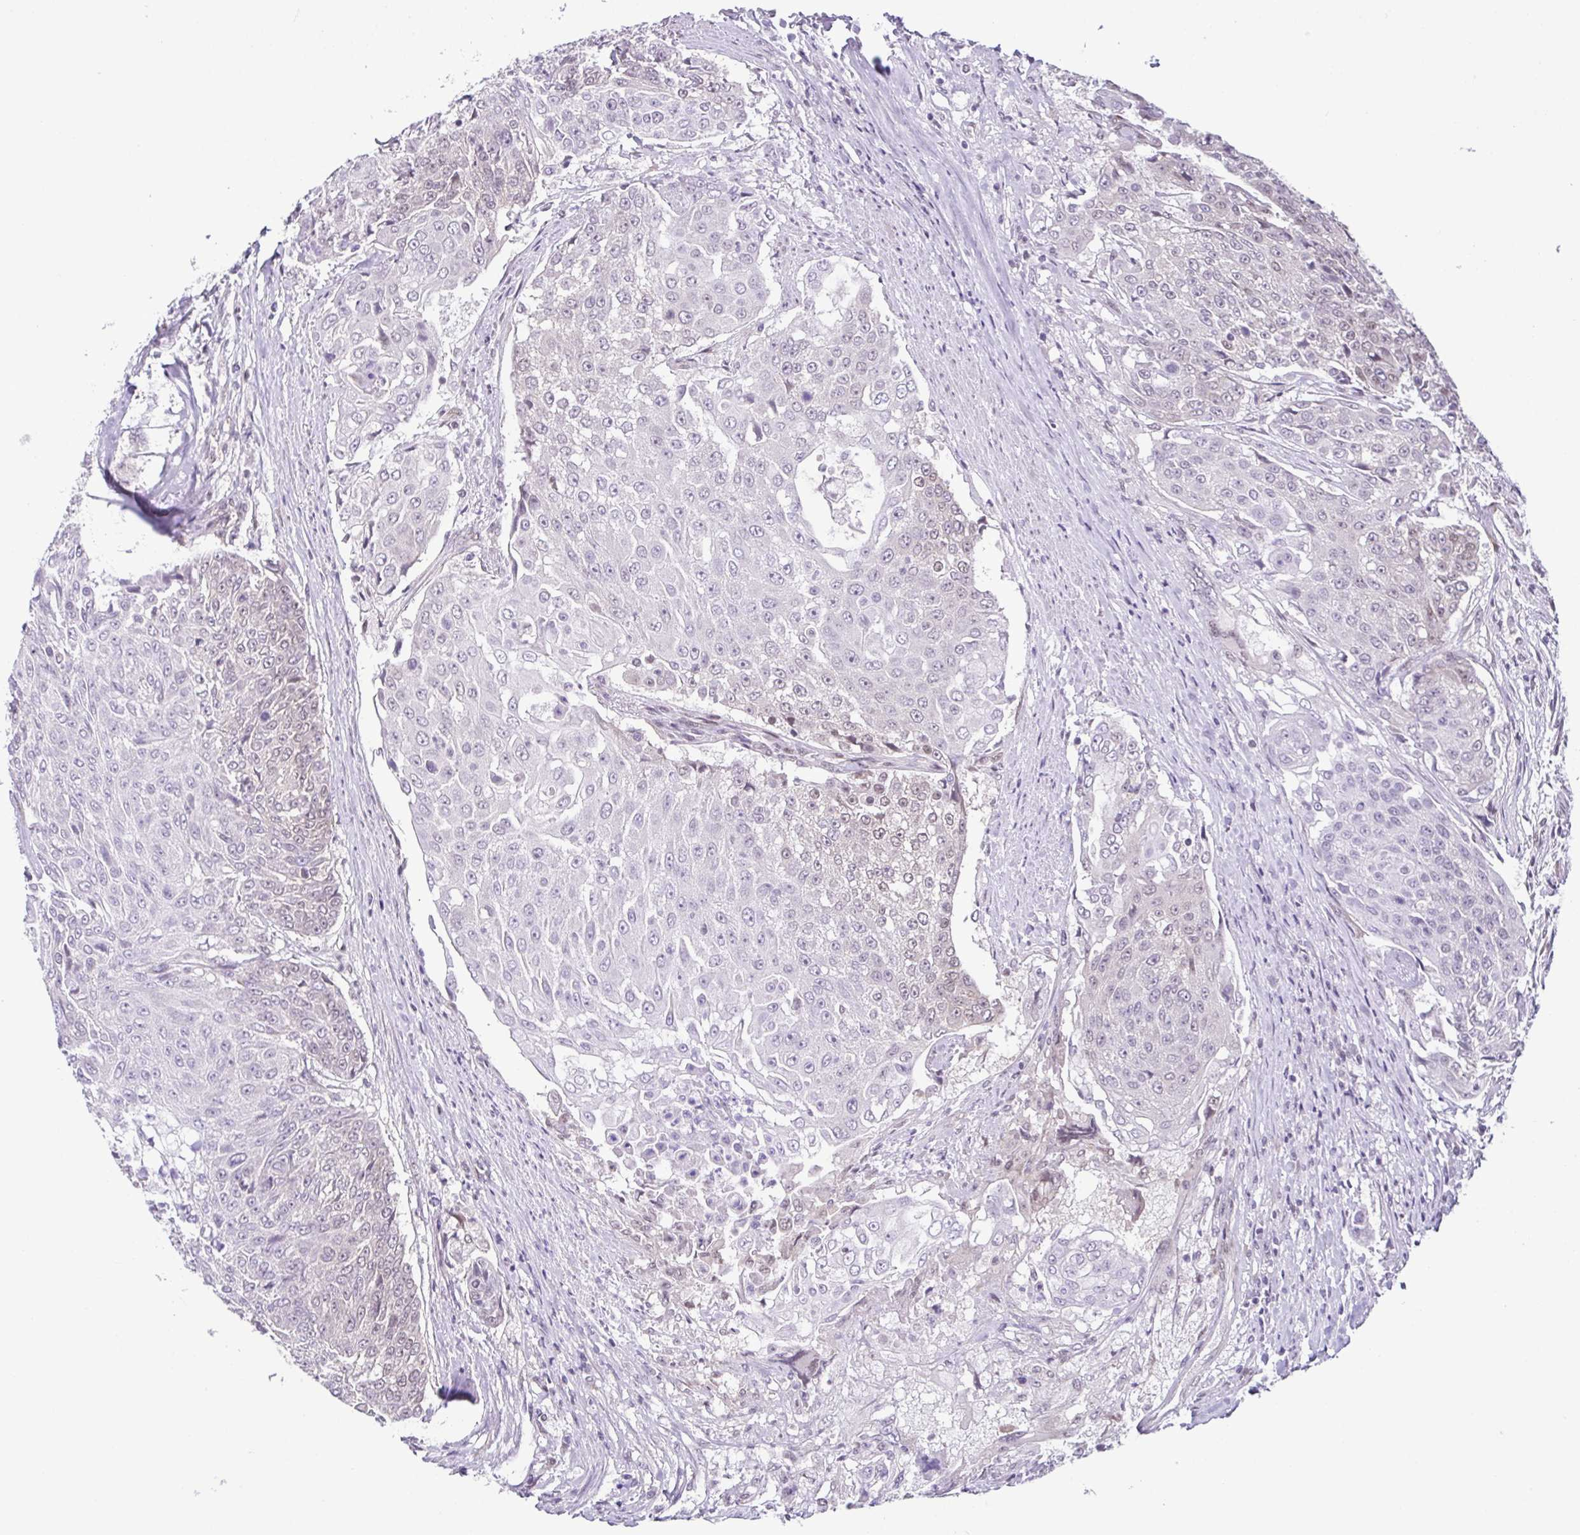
{"staining": {"intensity": "negative", "quantity": "none", "location": "none"}, "tissue": "urothelial cancer", "cell_type": "Tumor cells", "image_type": "cancer", "snomed": [{"axis": "morphology", "description": "Urothelial carcinoma, High grade"}, {"axis": "topography", "description": "Urinary bladder"}], "caption": "This is a micrograph of immunohistochemistry staining of urothelial carcinoma (high-grade), which shows no positivity in tumor cells.", "gene": "RBM3", "patient": {"sex": "female", "age": 63}}